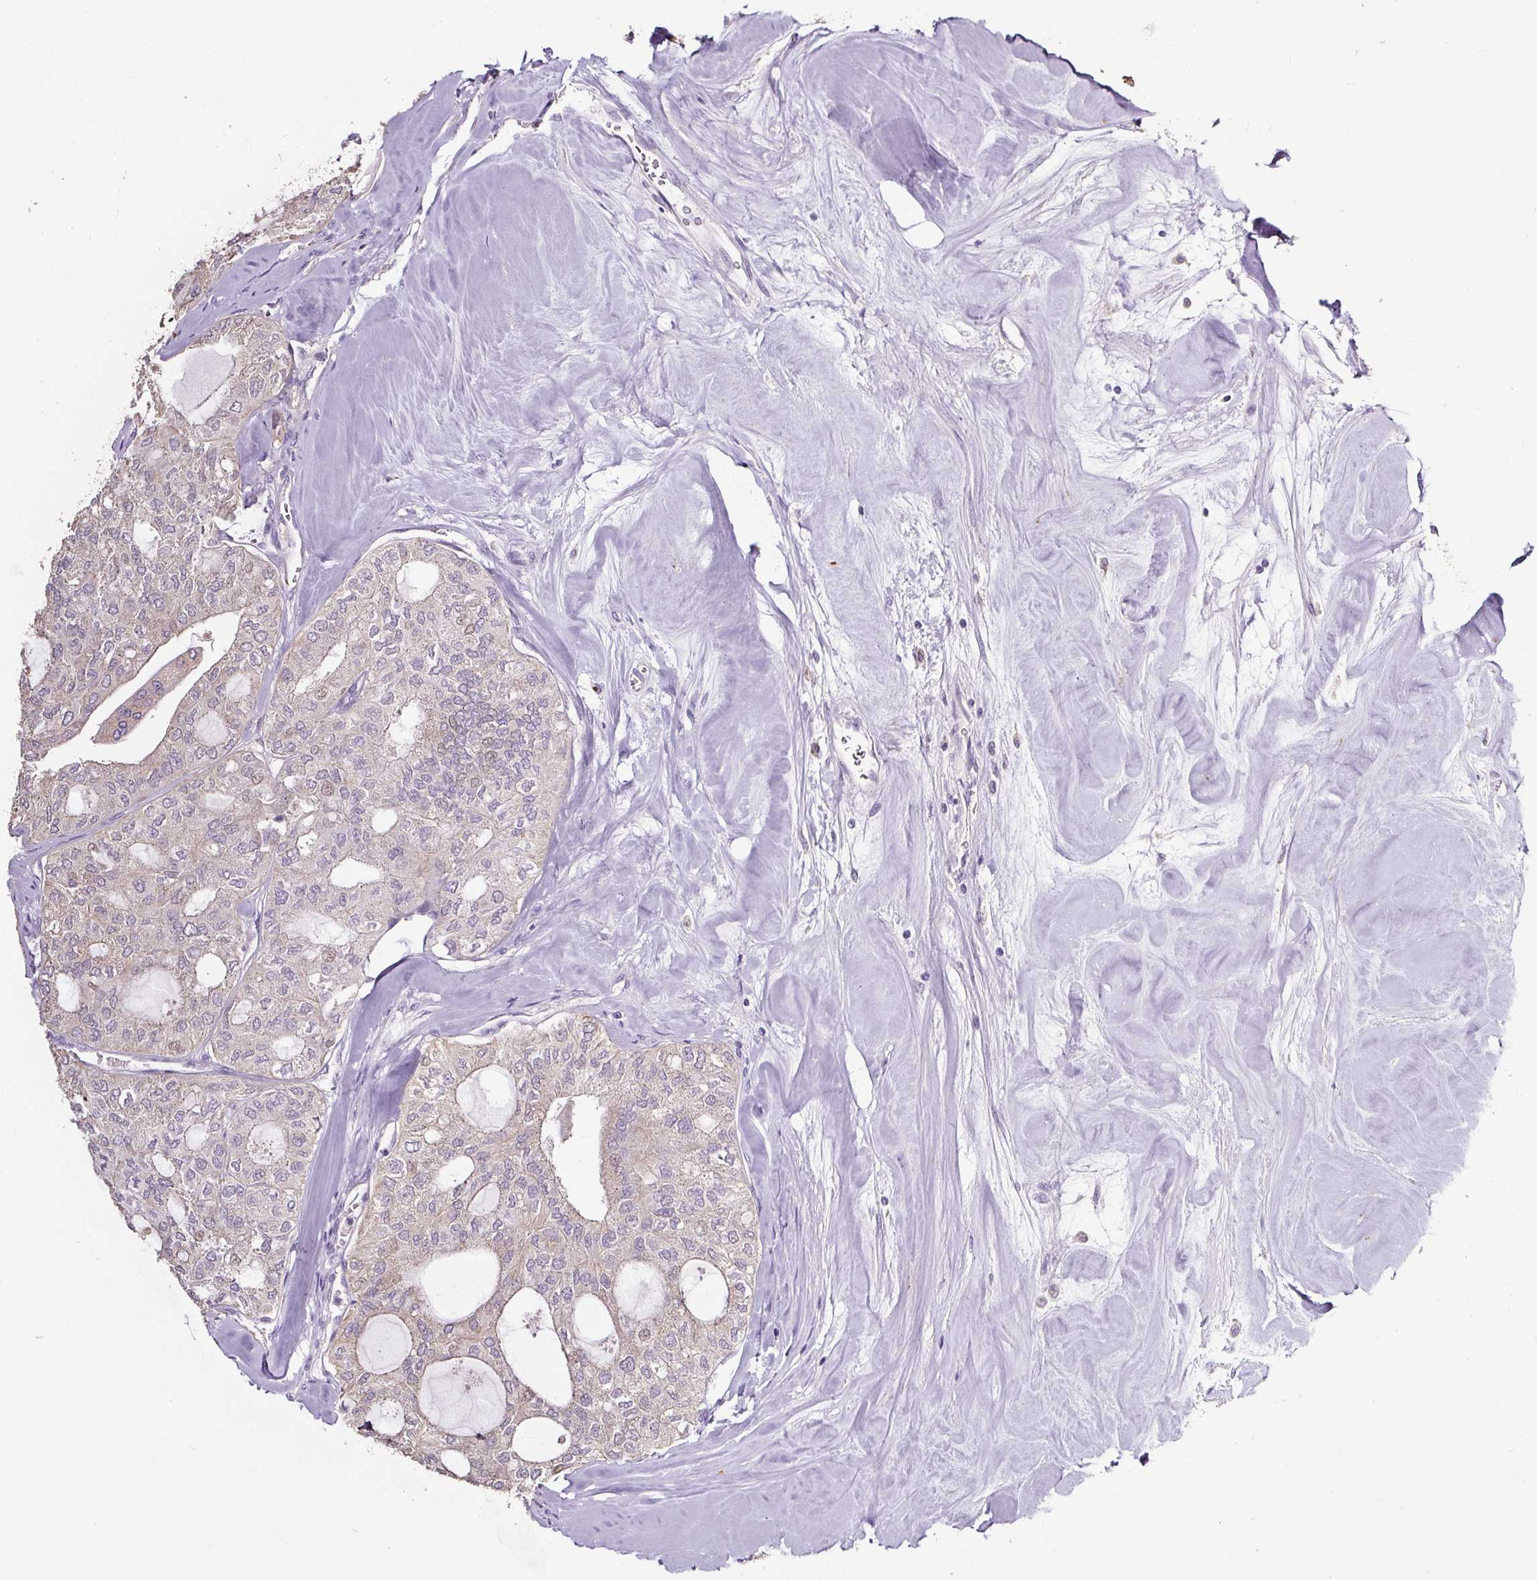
{"staining": {"intensity": "negative", "quantity": "none", "location": "none"}, "tissue": "thyroid cancer", "cell_type": "Tumor cells", "image_type": "cancer", "snomed": [{"axis": "morphology", "description": "Follicular adenoma carcinoma, NOS"}, {"axis": "topography", "description": "Thyroid gland"}], "caption": "This is an immunohistochemistry (IHC) histopathology image of thyroid follicular adenoma carcinoma. There is no staining in tumor cells.", "gene": "HPS4", "patient": {"sex": "male", "age": 75}}